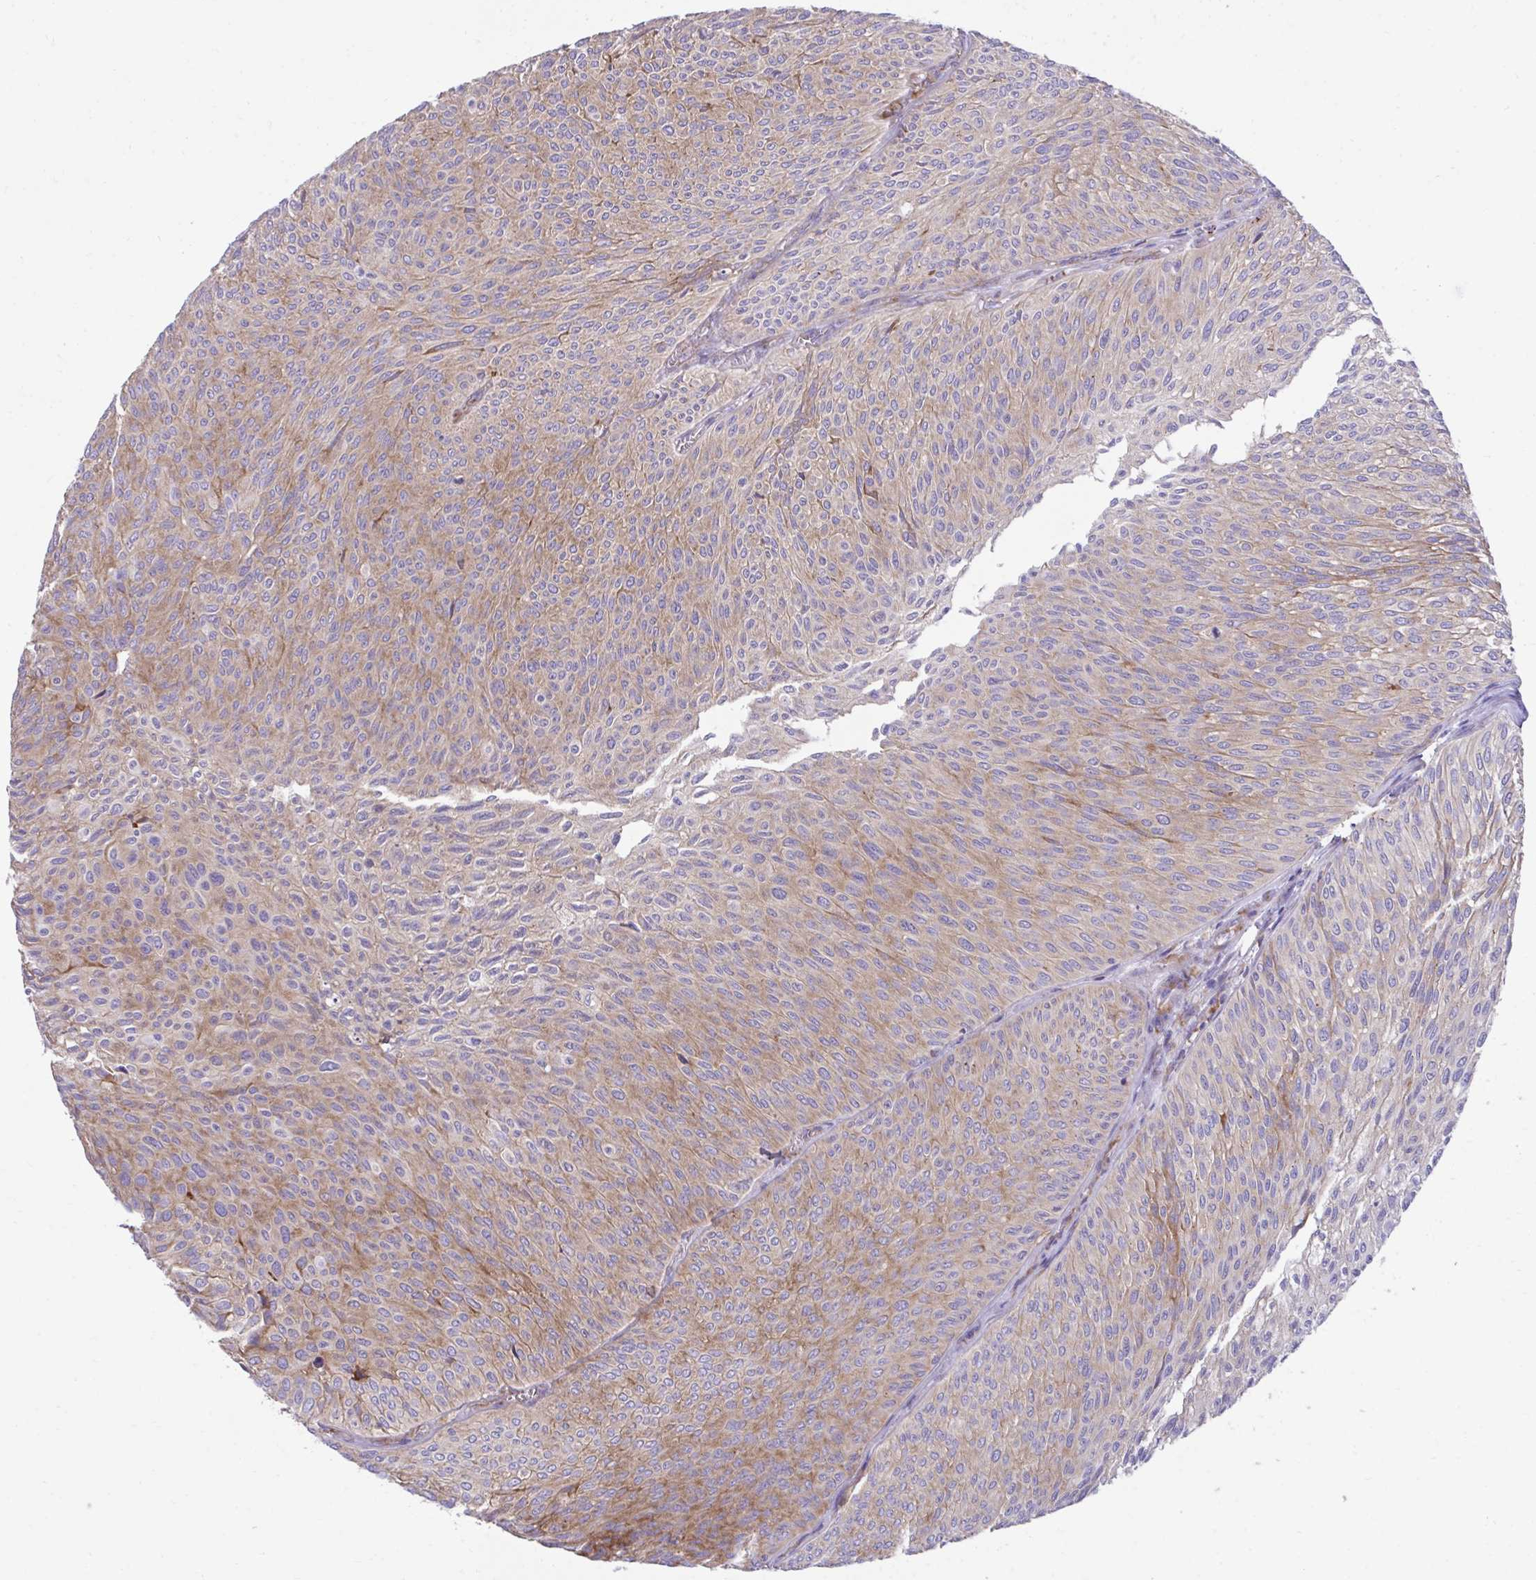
{"staining": {"intensity": "weak", "quantity": "25%-75%", "location": "cytoplasmic/membranous"}, "tissue": "urothelial cancer", "cell_type": "Tumor cells", "image_type": "cancer", "snomed": [{"axis": "morphology", "description": "Urothelial carcinoma, Low grade"}, {"axis": "topography", "description": "Urinary bladder"}], "caption": "Immunohistochemistry (IHC) staining of urothelial cancer, which demonstrates low levels of weak cytoplasmic/membranous staining in approximately 25%-75% of tumor cells indicating weak cytoplasmic/membranous protein positivity. The staining was performed using DAB (brown) for protein detection and nuclei were counterstained in hematoxylin (blue).", "gene": "RPS15", "patient": {"sex": "male", "age": 91}}